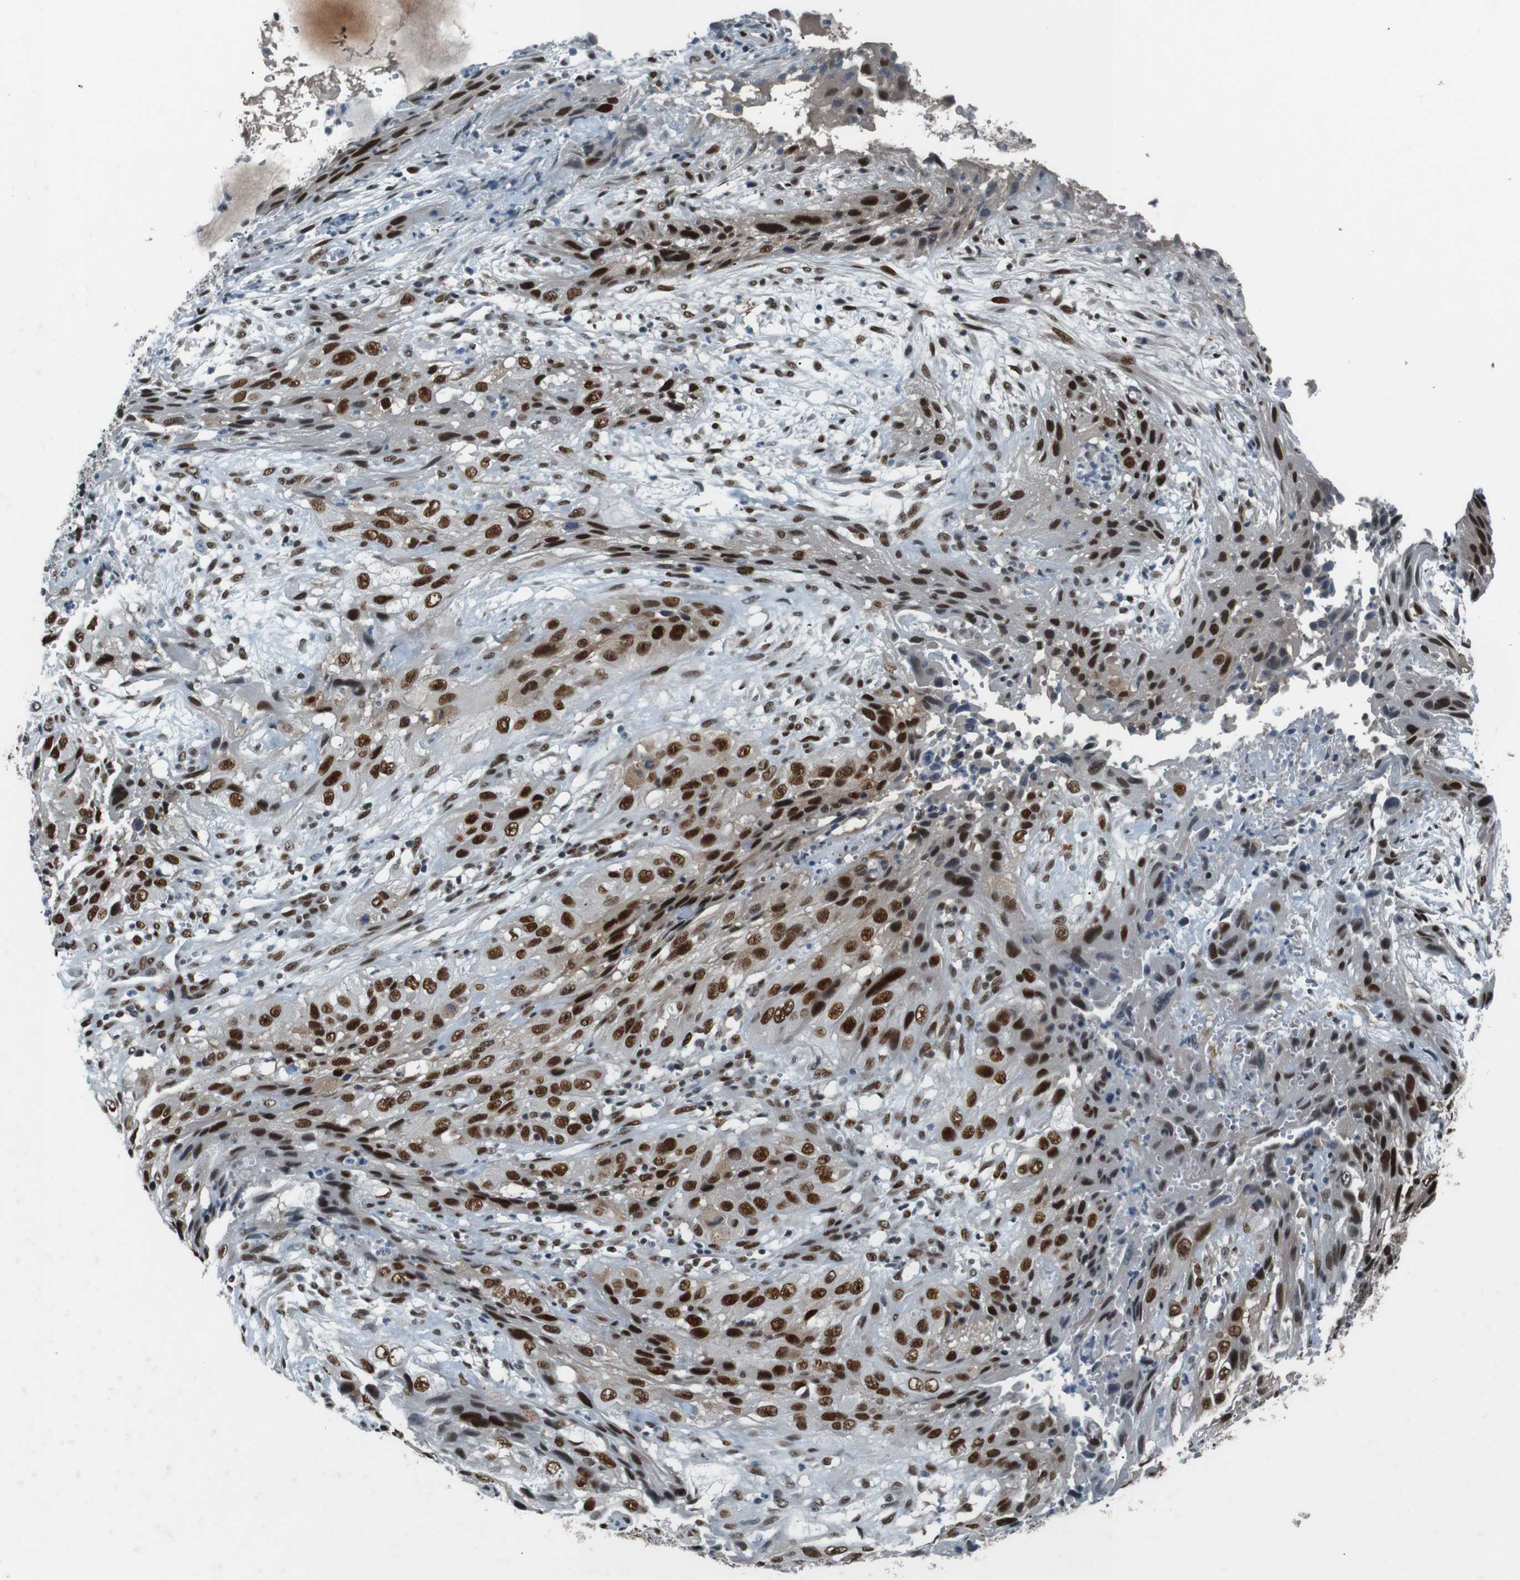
{"staining": {"intensity": "strong", "quantity": ">75%", "location": "nuclear"}, "tissue": "cervical cancer", "cell_type": "Tumor cells", "image_type": "cancer", "snomed": [{"axis": "morphology", "description": "Squamous cell carcinoma, NOS"}, {"axis": "topography", "description": "Cervix"}], "caption": "Immunohistochemical staining of cervical squamous cell carcinoma reveals high levels of strong nuclear staining in approximately >75% of tumor cells.", "gene": "HEXIM1", "patient": {"sex": "female", "age": 32}}